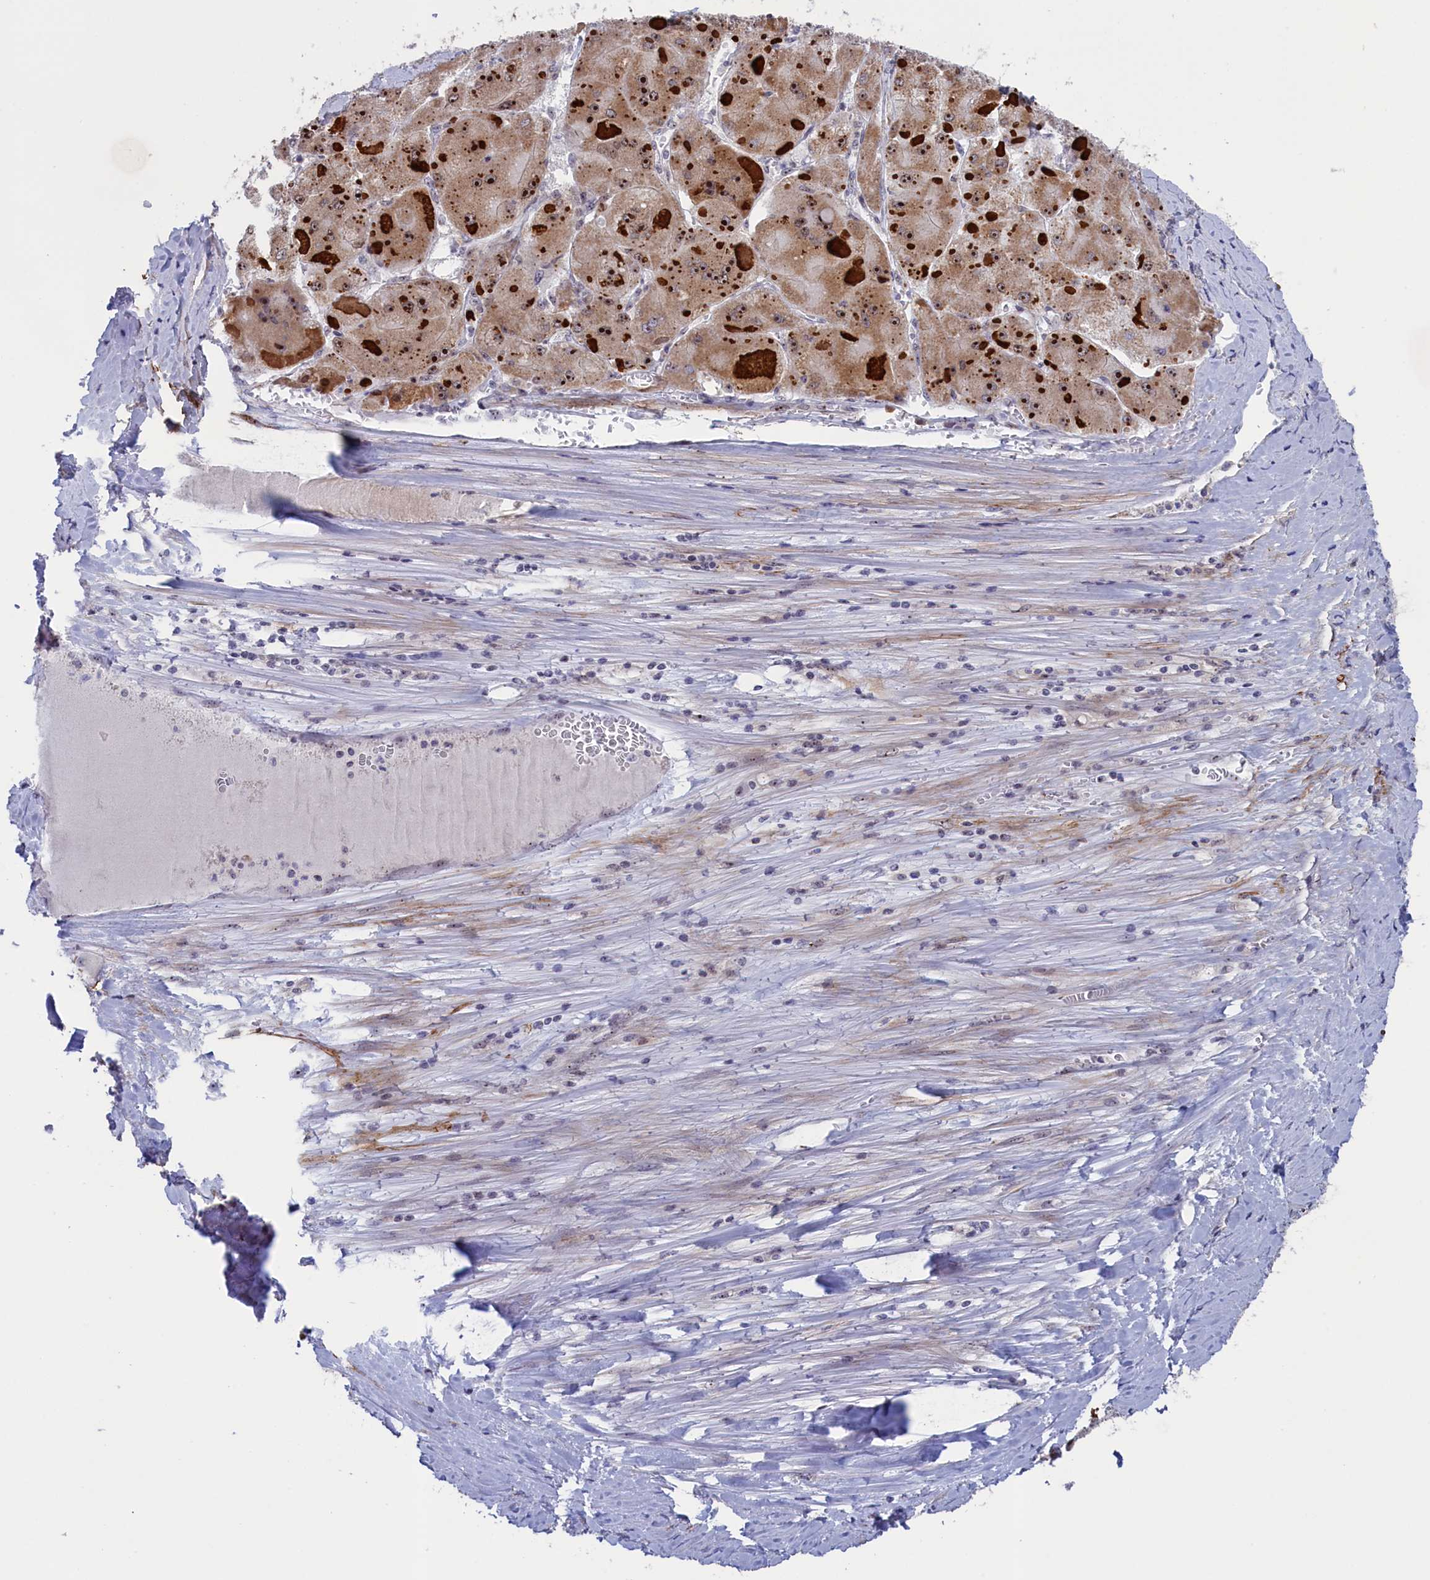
{"staining": {"intensity": "moderate", "quantity": ">75%", "location": "cytoplasmic/membranous,nuclear"}, "tissue": "liver cancer", "cell_type": "Tumor cells", "image_type": "cancer", "snomed": [{"axis": "morphology", "description": "Carcinoma, Hepatocellular, NOS"}, {"axis": "topography", "description": "Liver"}], "caption": "Human liver cancer (hepatocellular carcinoma) stained with a brown dye exhibits moderate cytoplasmic/membranous and nuclear positive positivity in approximately >75% of tumor cells.", "gene": "PPAN", "patient": {"sex": "female", "age": 73}}